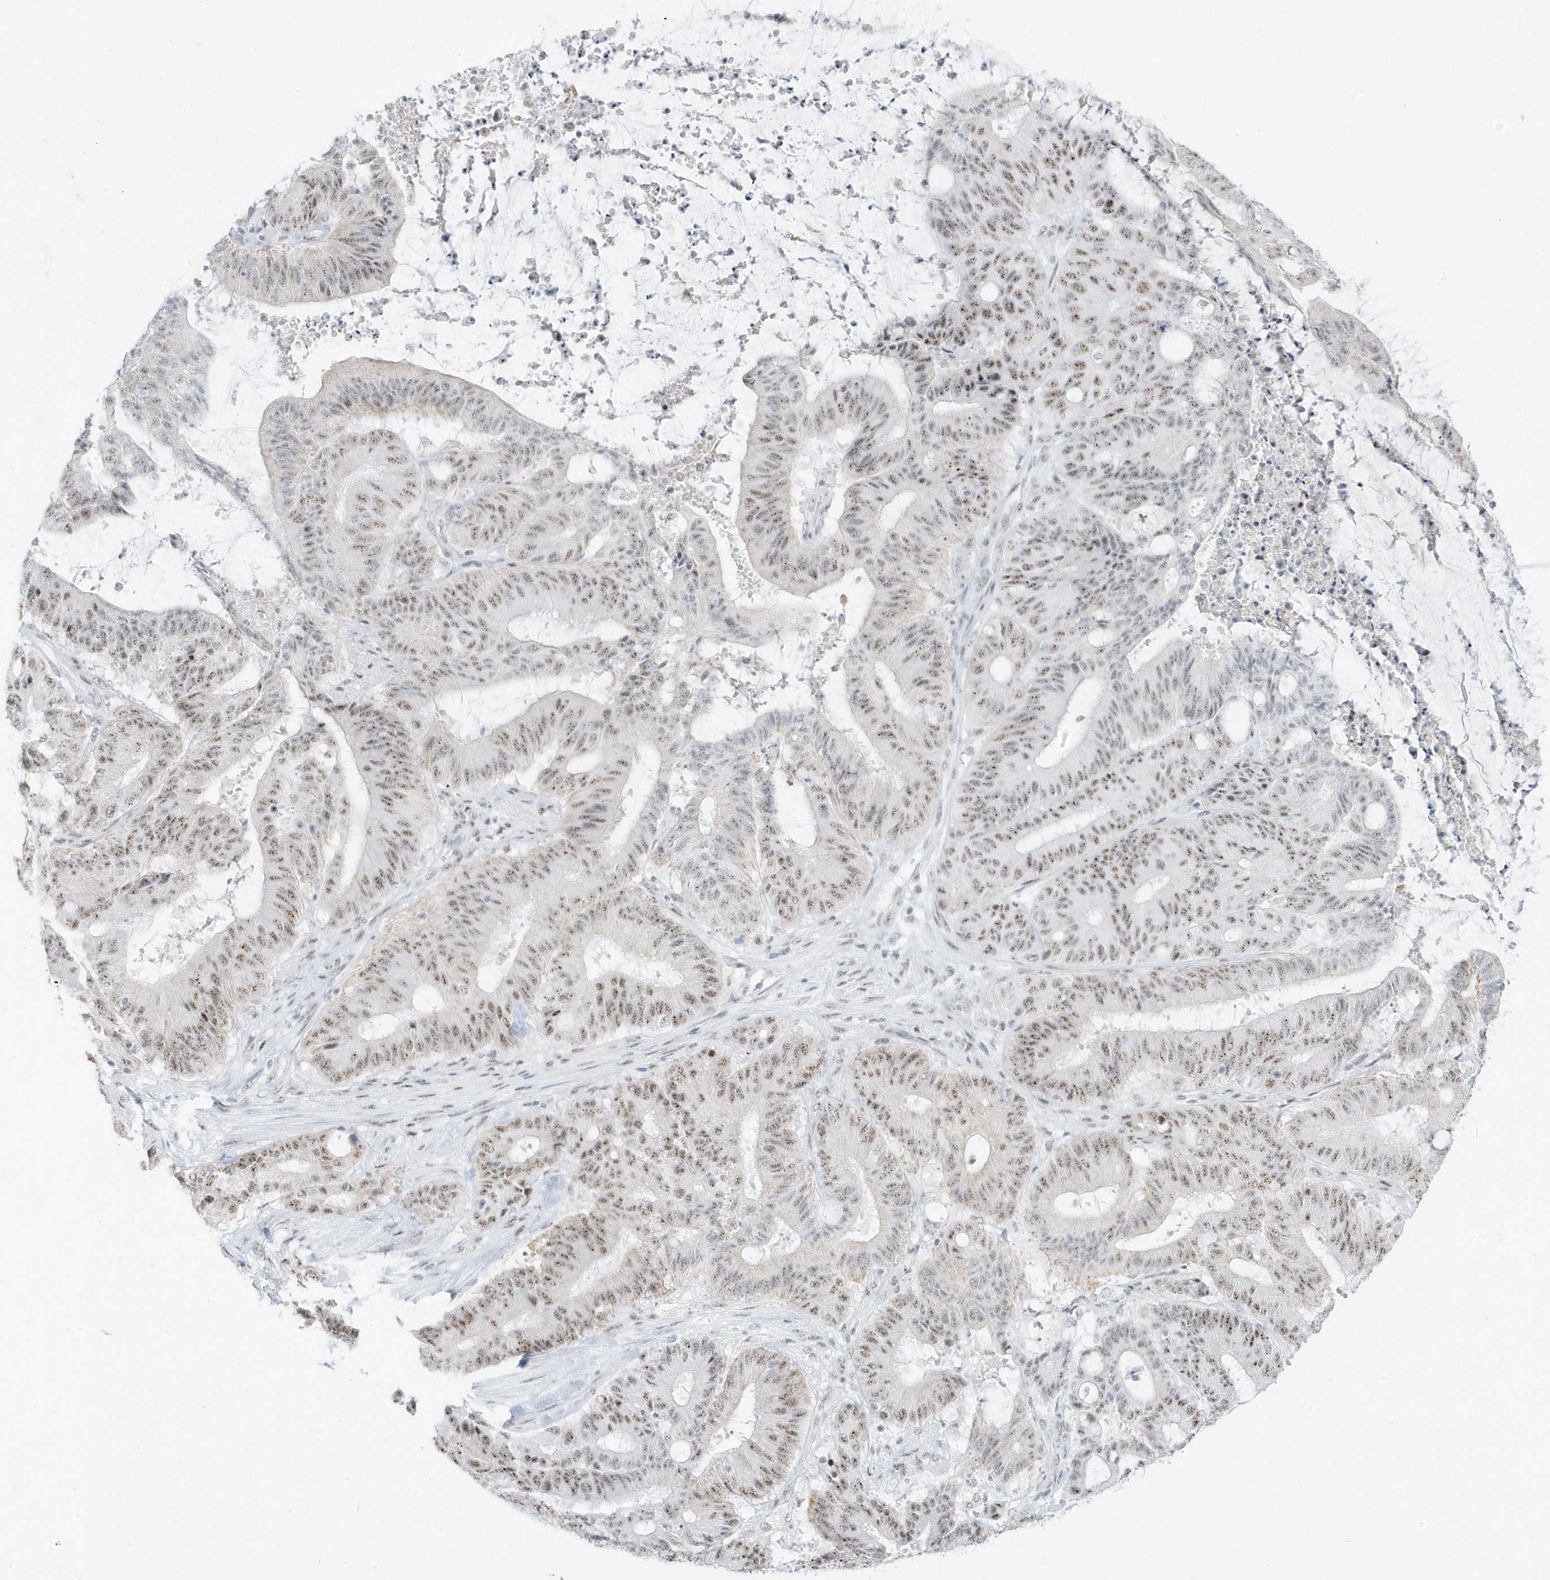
{"staining": {"intensity": "moderate", "quantity": ">75%", "location": "nuclear"}, "tissue": "liver cancer", "cell_type": "Tumor cells", "image_type": "cancer", "snomed": [{"axis": "morphology", "description": "Normal tissue, NOS"}, {"axis": "morphology", "description": "Cholangiocarcinoma"}, {"axis": "topography", "description": "Liver"}, {"axis": "topography", "description": "Peripheral nerve tissue"}], "caption": "Tumor cells show moderate nuclear positivity in about >75% of cells in liver cancer (cholangiocarcinoma).", "gene": "PLEKHN1", "patient": {"sex": "female", "age": 73}}